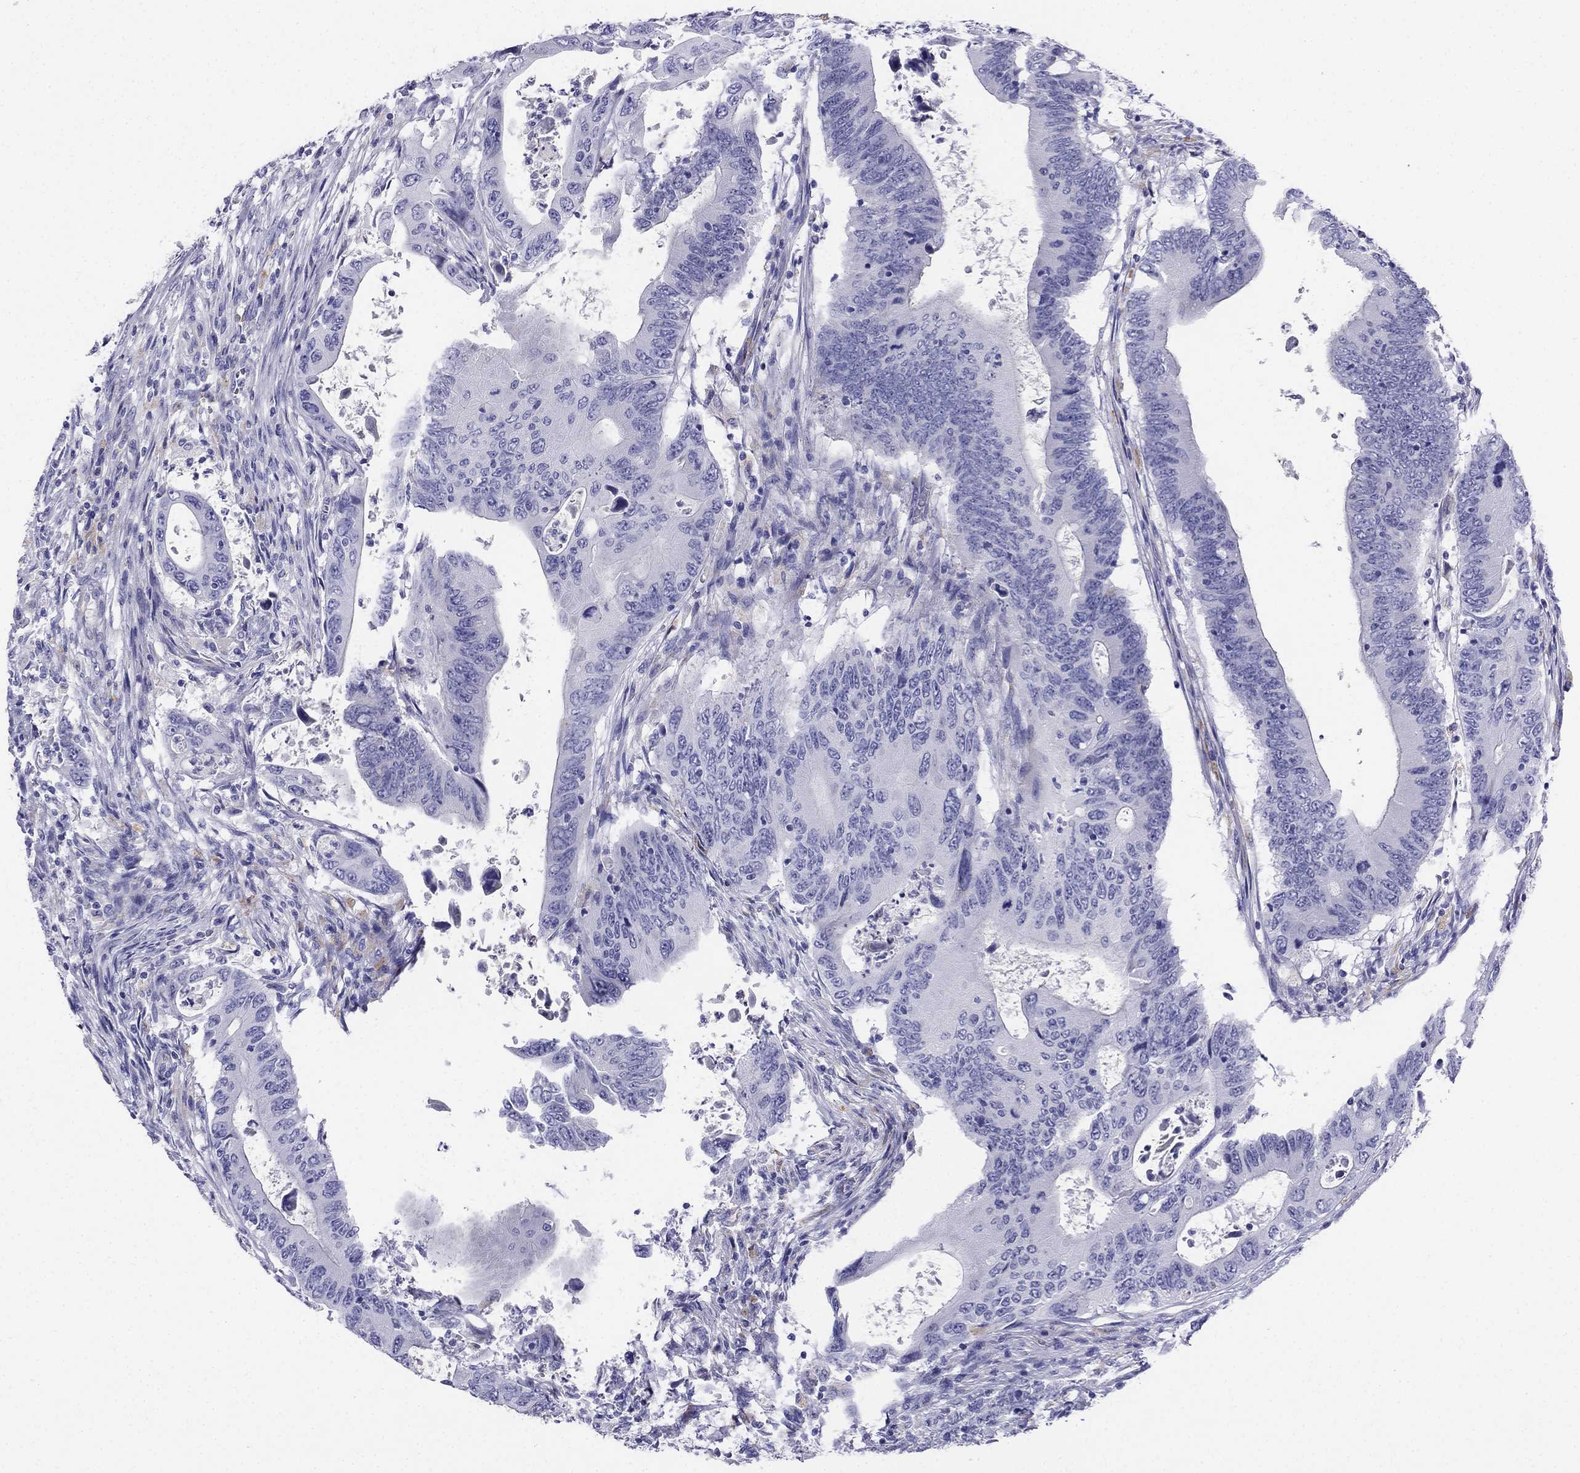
{"staining": {"intensity": "negative", "quantity": "none", "location": "none"}, "tissue": "colorectal cancer", "cell_type": "Tumor cells", "image_type": "cancer", "snomed": [{"axis": "morphology", "description": "Adenocarcinoma, NOS"}, {"axis": "topography", "description": "Colon"}], "caption": "The image shows no significant expression in tumor cells of colorectal cancer (adenocarcinoma). Brightfield microscopy of immunohistochemistry (IHC) stained with DAB (brown) and hematoxylin (blue), captured at high magnification.", "gene": "ALOXE3", "patient": {"sex": "female", "age": 90}}